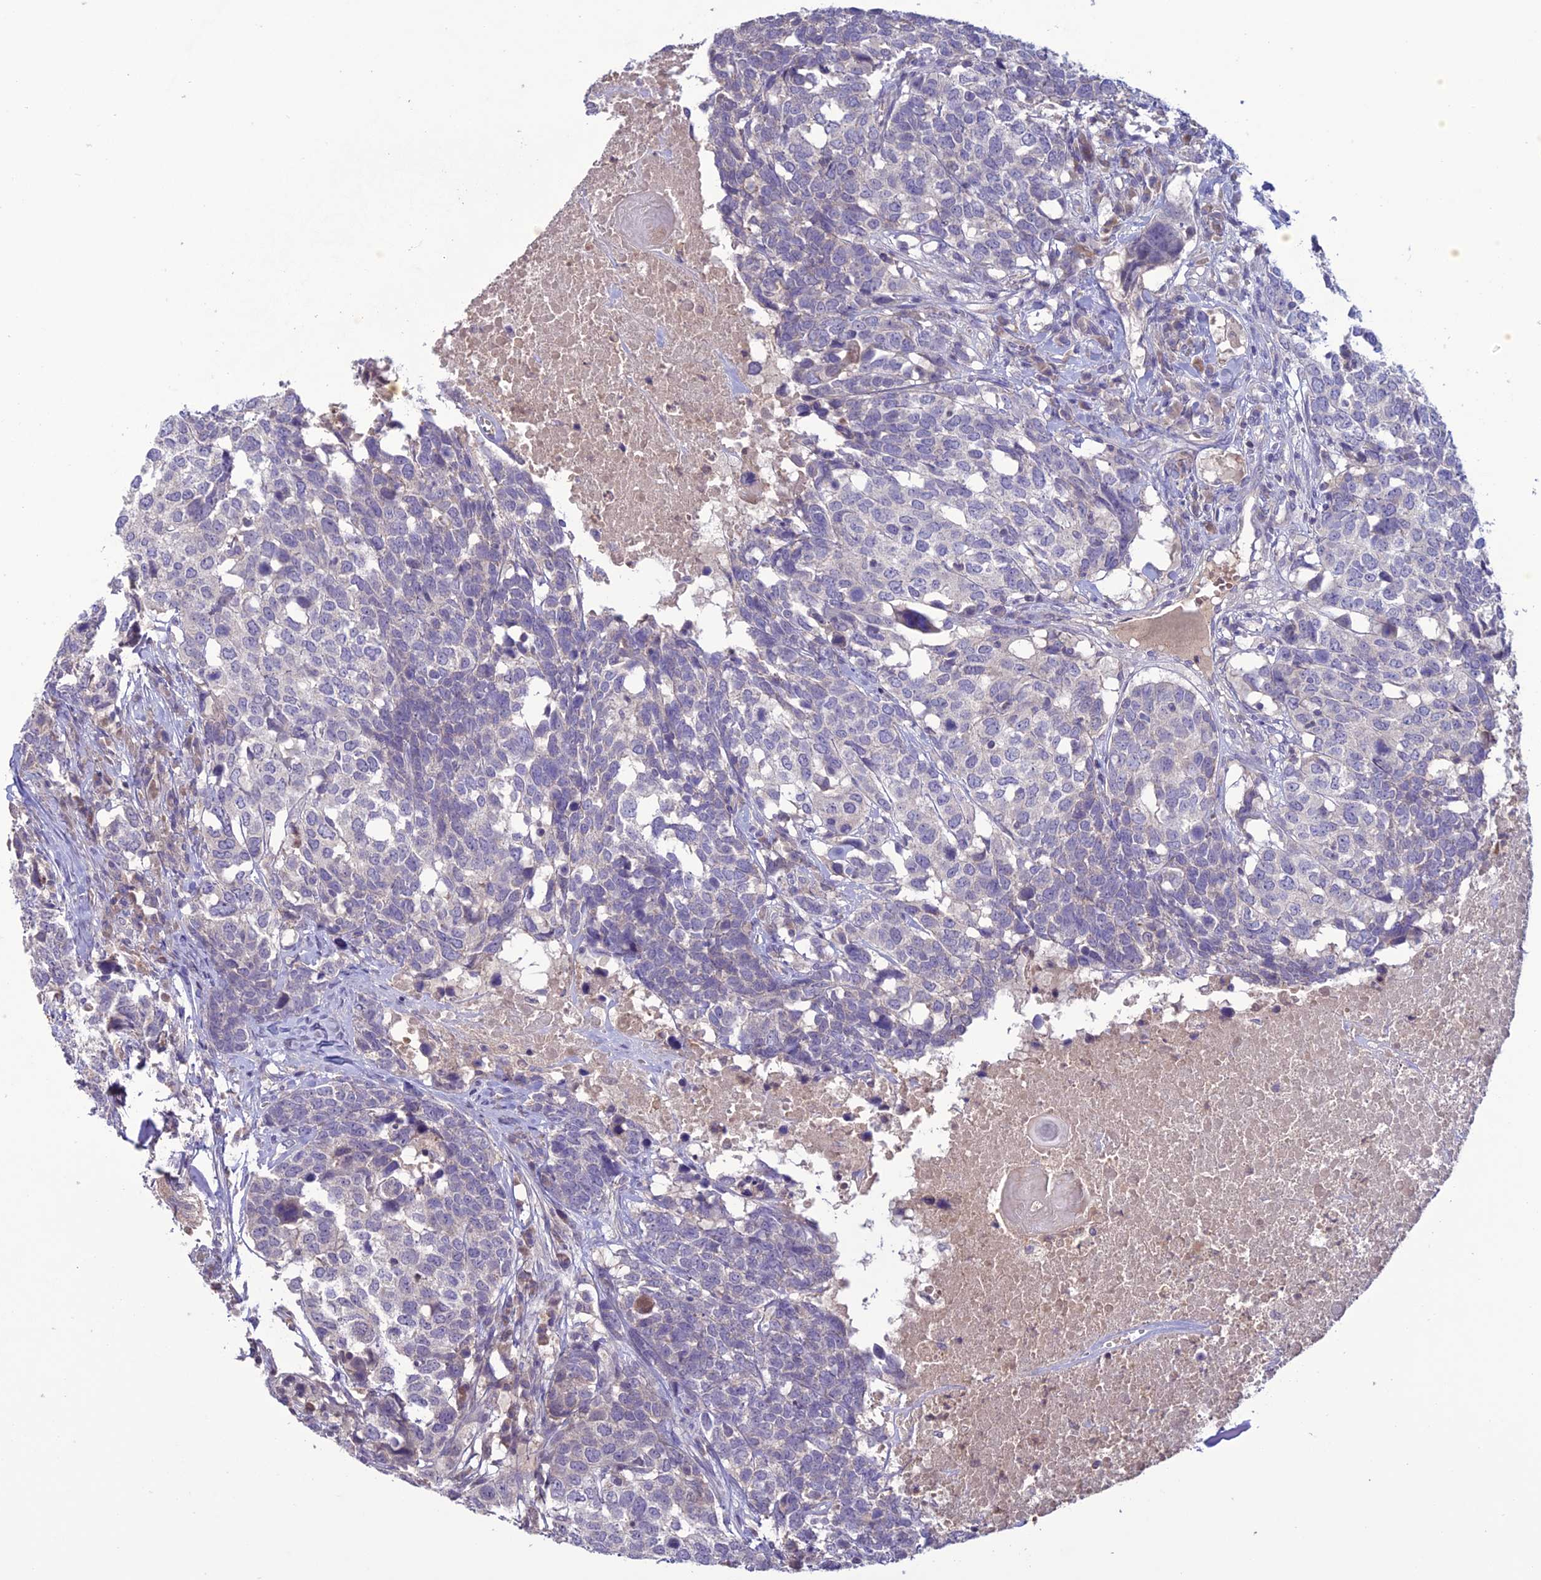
{"staining": {"intensity": "negative", "quantity": "none", "location": "none"}, "tissue": "head and neck cancer", "cell_type": "Tumor cells", "image_type": "cancer", "snomed": [{"axis": "morphology", "description": "Squamous cell carcinoma, NOS"}, {"axis": "topography", "description": "Head-Neck"}], "caption": "Immunohistochemistry (IHC) photomicrograph of neoplastic tissue: head and neck squamous cell carcinoma stained with DAB (3,3'-diaminobenzidine) reveals no significant protein positivity in tumor cells.", "gene": "C2orf76", "patient": {"sex": "male", "age": 66}}